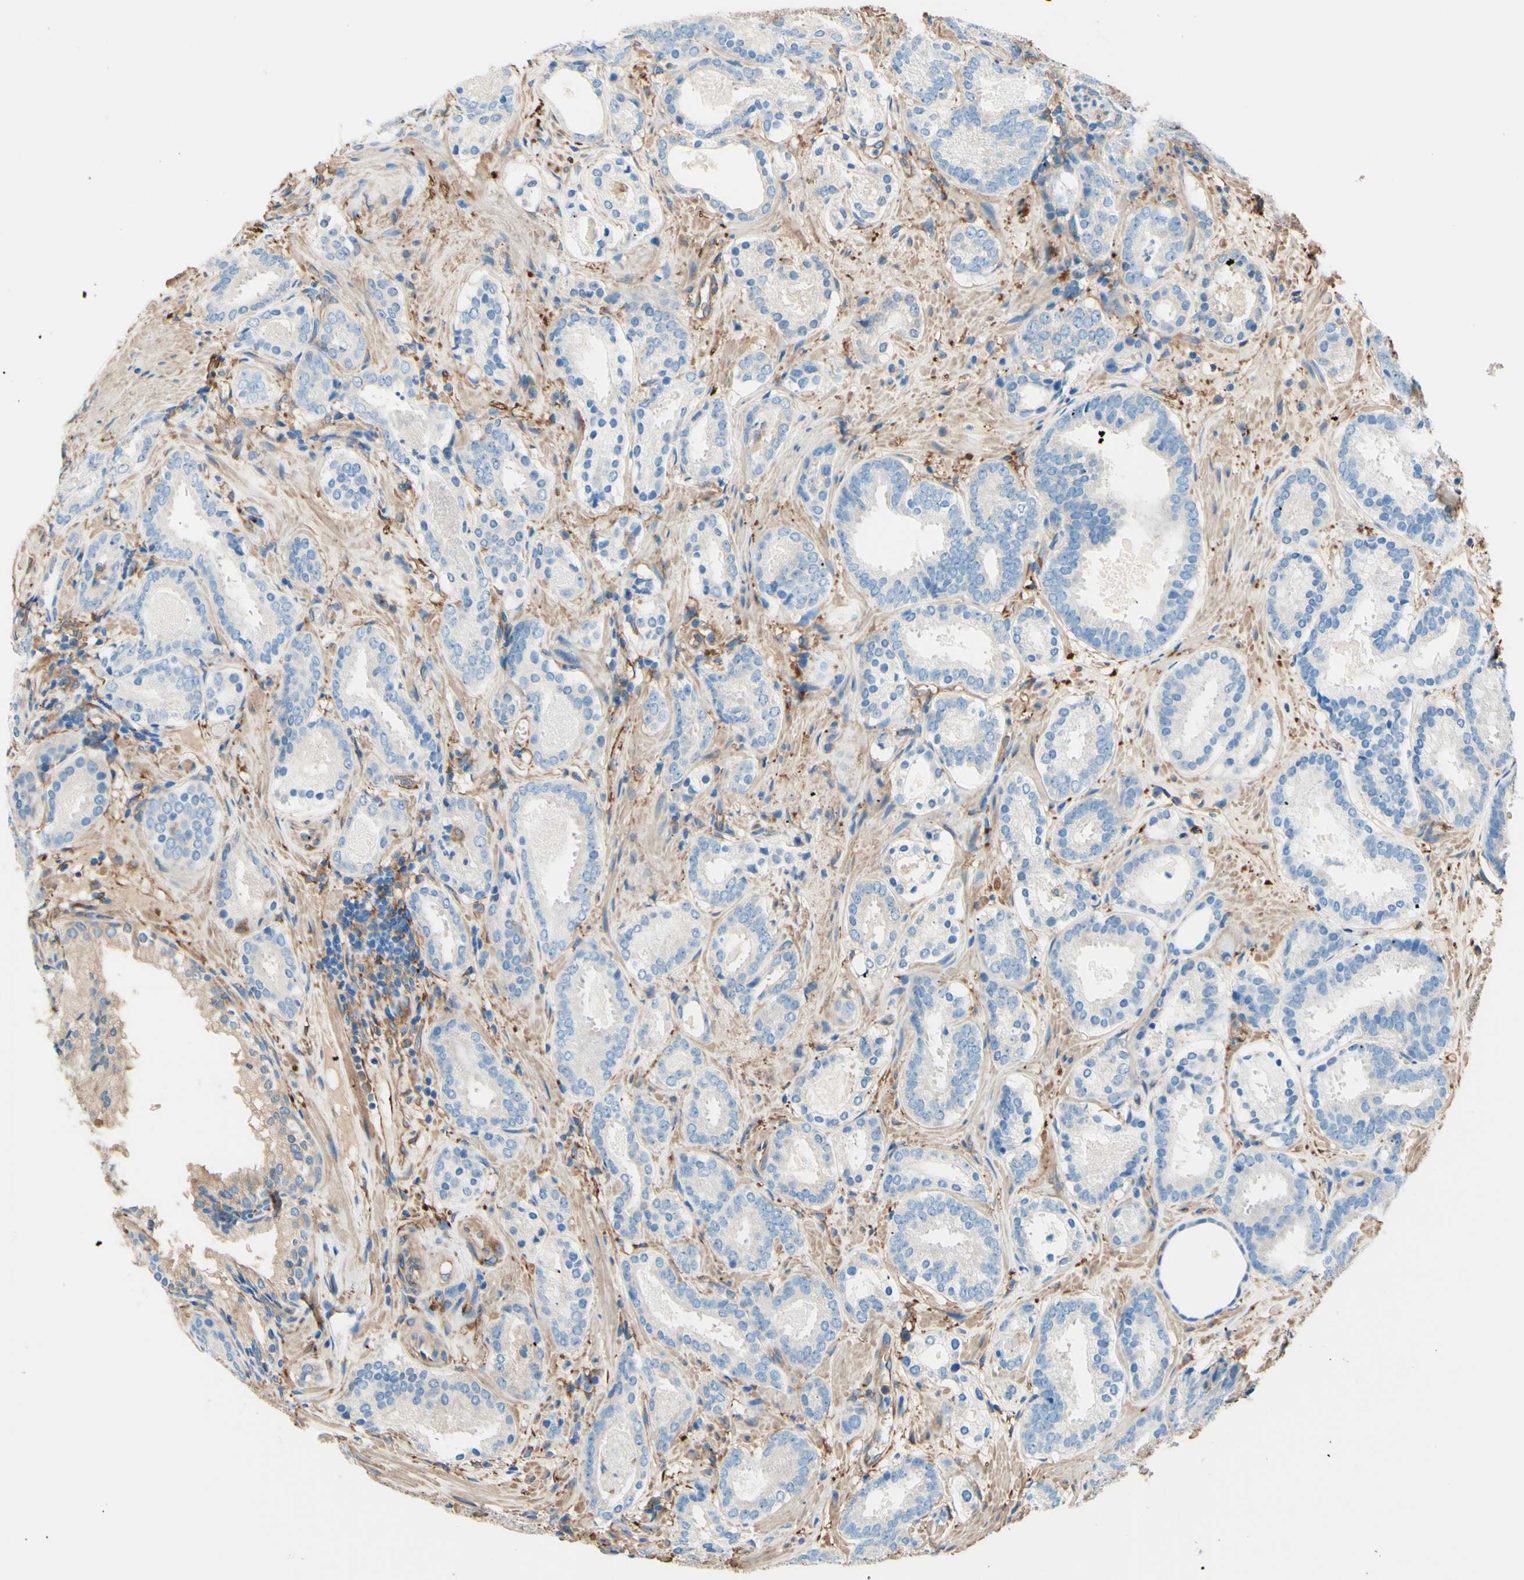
{"staining": {"intensity": "negative", "quantity": "none", "location": "none"}, "tissue": "prostate cancer", "cell_type": "Tumor cells", "image_type": "cancer", "snomed": [{"axis": "morphology", "description": "Adenocarcinoma, Low grade"}, {"axis": "topography", "description": "Prostate"}], "caption": "Immunohistochemistry micrograph of human prostate cancer (adenocarcinoma (low-grade)) stained for a protein (brown), which shows no expression in tumor cells.", "gene": "DPYSL3", "patient": {"sex": "male", "age": 69}}